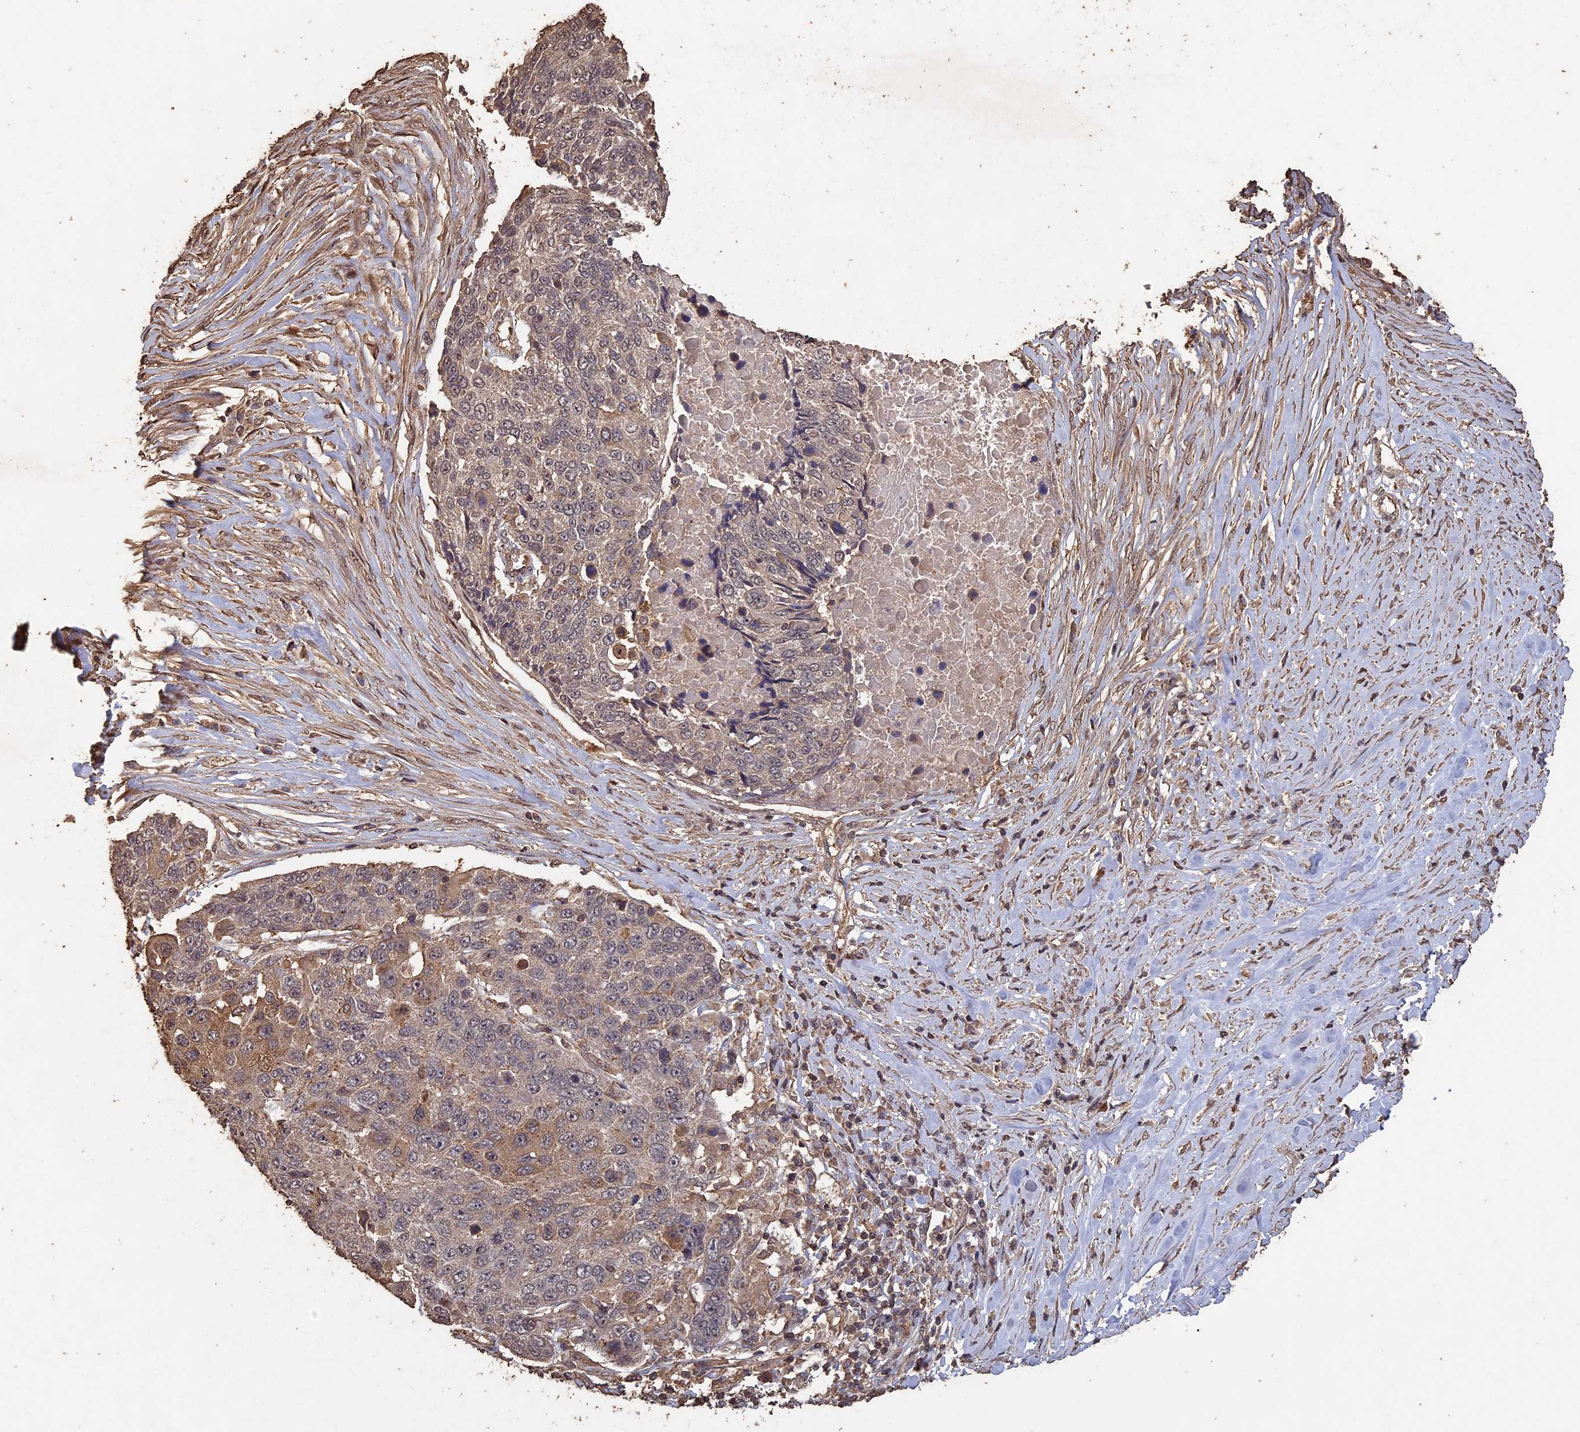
{"staining": {"intensity": "moderate", "quantity": "<25%", "location": "cytoplasmic/membranous"}, "tissue": "lung cancer", "cell_type": "Tumor cells", "image_type": "cancer", "snomed": [{"axis": "morphology", "description": "Squamous cell carcinoma, NOS"}, {"axis": "topography", "description": "Lung"}], "caption": "Lung cancer (squamous cell carcinoma) tissue displays moderate cytoplasmic/membranous positivity in about <25% of tumor cells The staining was performed using DAB (3,3'-diaminobenzidine), with brown indicating positive protein expression. Nuclei are stained blue with hematoxylin.", "gene": "HUNK", "patient": {"sex": "male", "age": 66}}